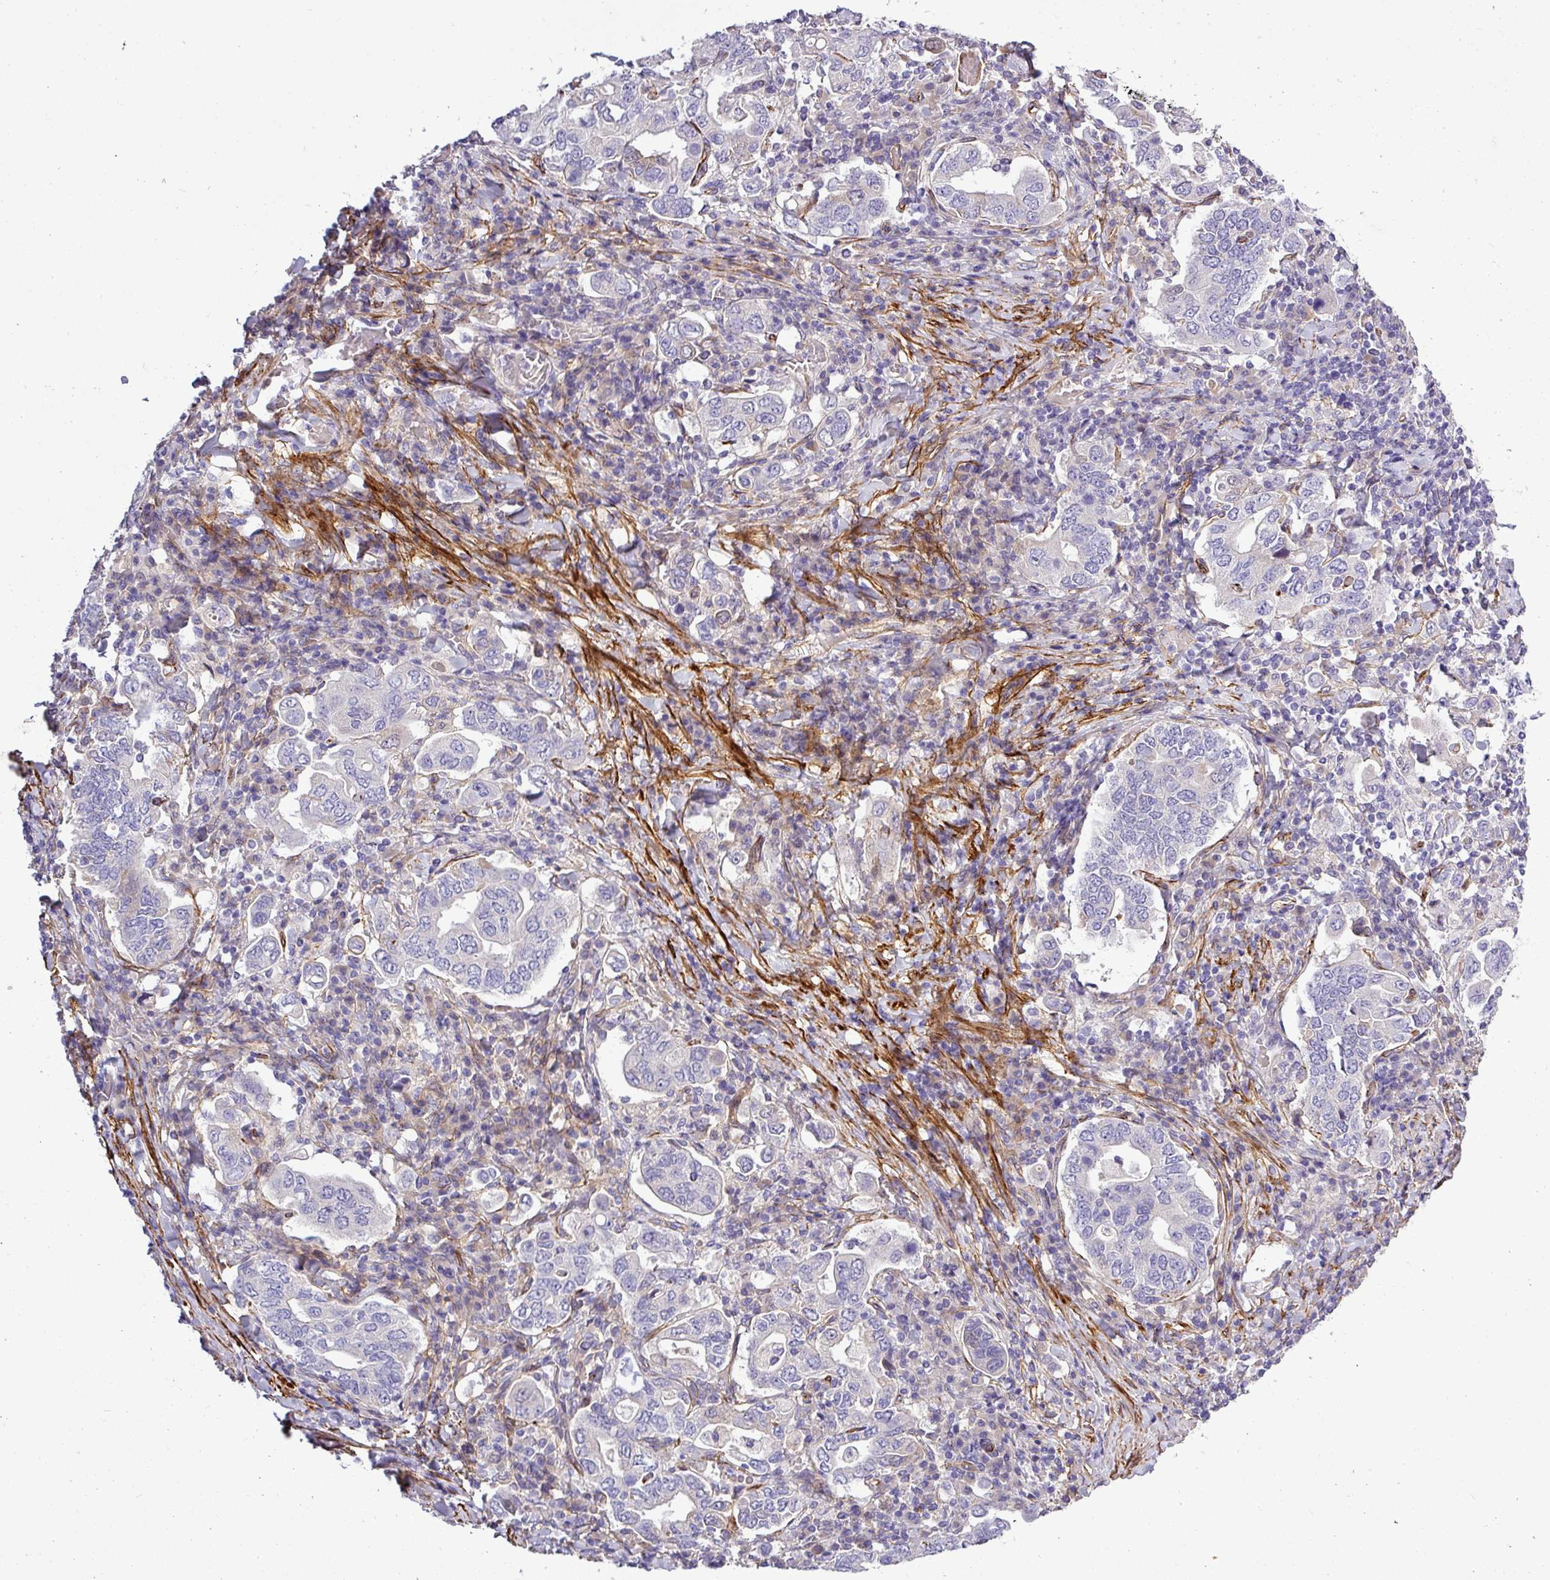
{"staining": {"intensity": "negative", "quantity": "none", "location": "none"}, "tissue": "stomach cancer", "cell_type": "Tumor cells", "image_type": "cancer", "snomed": [{"axis": "morphology", "description": "Adenocarcinoma, NOS"}, {"axis": "topography", "description": "Stomach, upper"}, {"axis": "topography", "description": "Stomach"}], "caption": "An immunohistochemistry (IHC) histopathology image of adenocarcinoma (stomach) is shown. There is no staining in tumor cells of adenocarcinoma (stomach).", "gene": "PARD6A", "patient": {"sex": "male", "age": 62}}